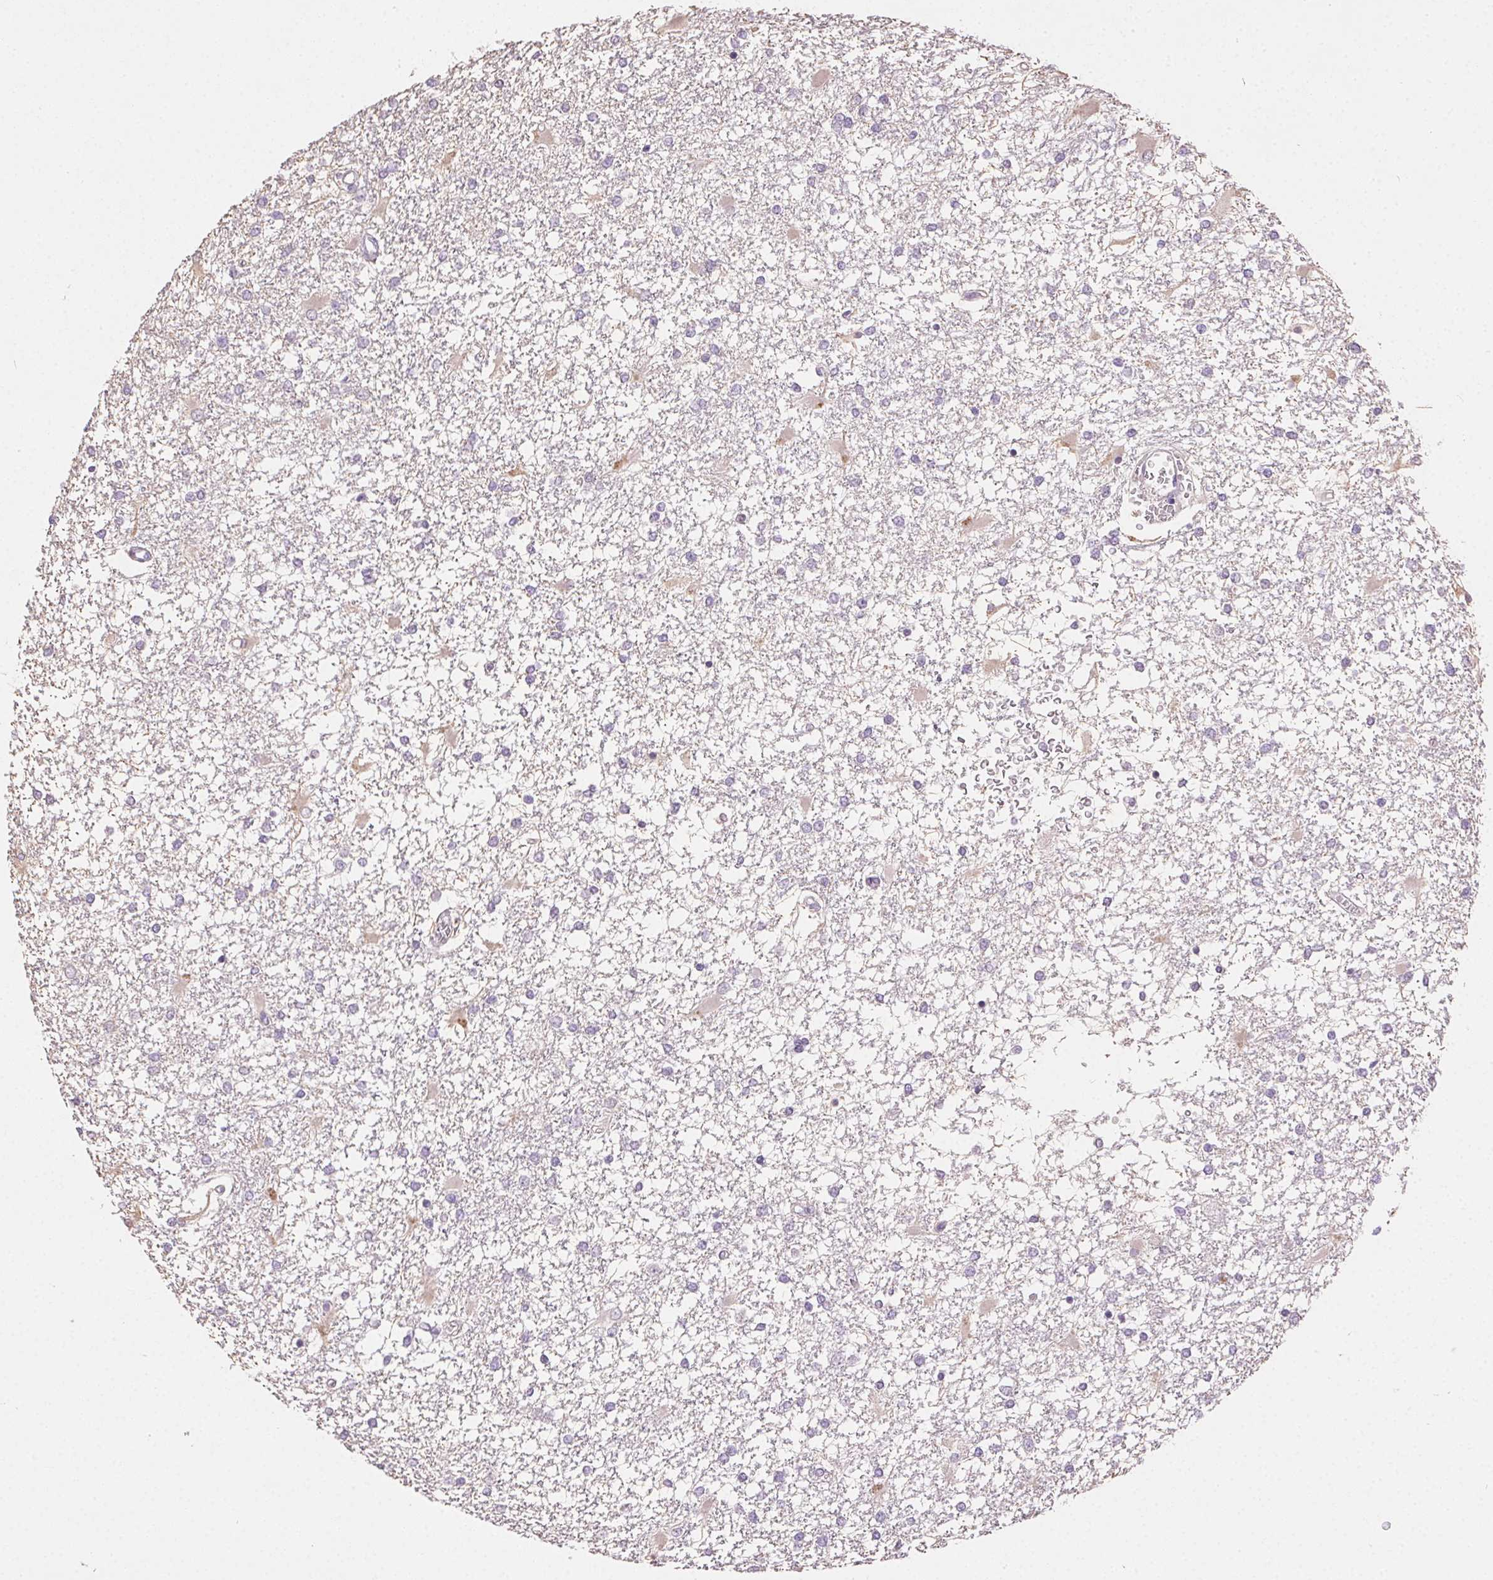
{"staining": {"intensity": "negative", "quantity": "none", "location": "none"}, "tissue": "glioma", "cell_type": "Tumor cells", "image_type": "cancer", "snomed": [{"axis": "morphology", "description": "Glioma, malignant, High grade"}, {"axis": "topography", "description": "Cerebral cortex"}], "caption": "The photomicrograph displays no staining of tumor cells in glioma.", "gene": "SYCE2", "patient": {"sex": "male", "age": 79}}